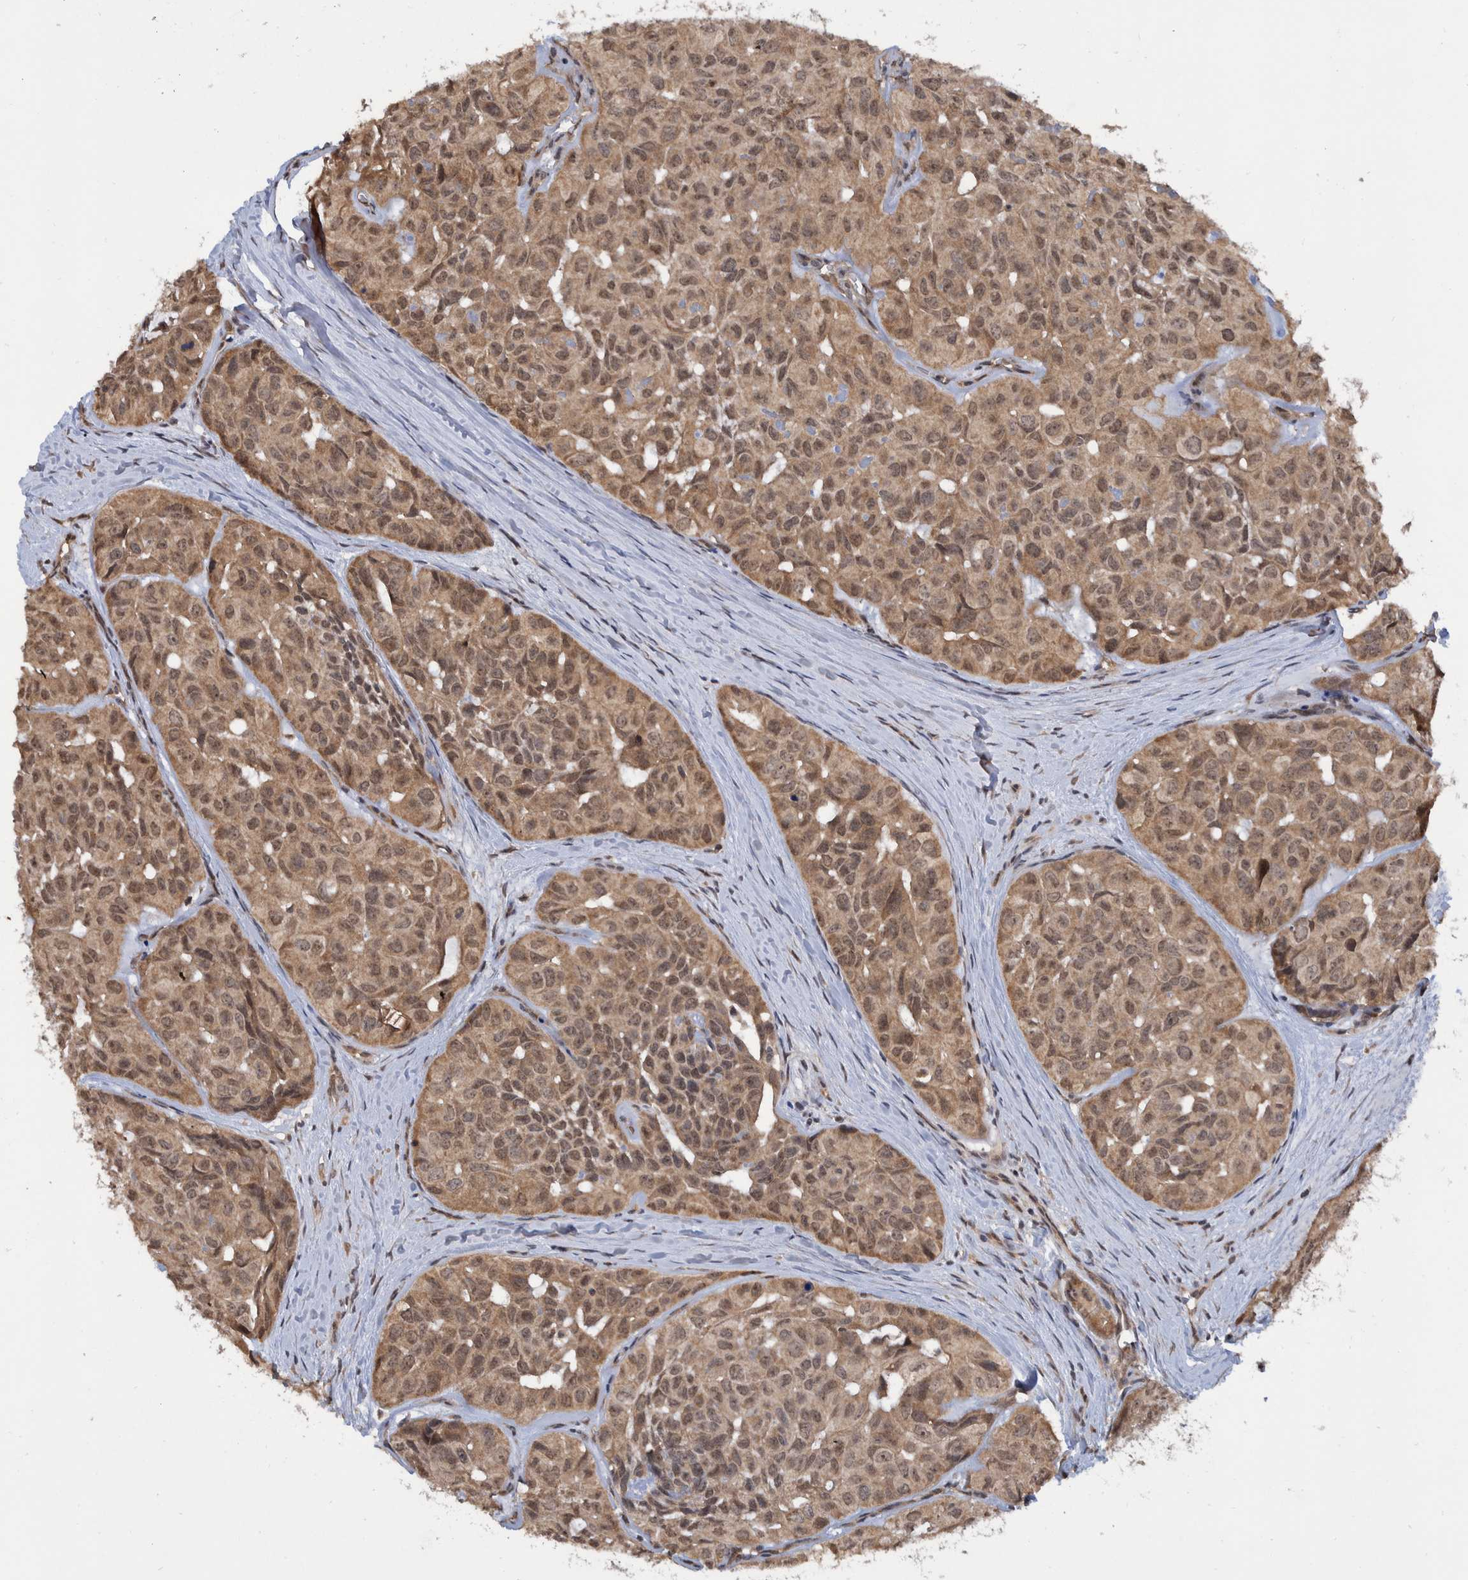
{"staining": {"intensity": "moderate", "quantity": ">75%", "location": "cytoplasmic/membranous,nuclear"}, "tissue": "head and neck cancer", "cell_type": "Tumor cells", "image_type": "cancer", "snomed": [{"axis": "morphology", "description": "Adenocarcinoma, NOS"}, {"axis": "topography", "description": "Salivary gland, NOS"}, {"axis": "topography", "description": "Head-Neck"}], "caption": "Immunohistochemistry (IHC) micrograph of adenocarcinoma (head and neck) stained for a protein (brown), which reveals medium levels of moderate cytoplasmic/membranous and nuclear expression in about >75% of tumor cells.", "gene": "PLPBP", "patient": {"sex": "female", "age": 76}}